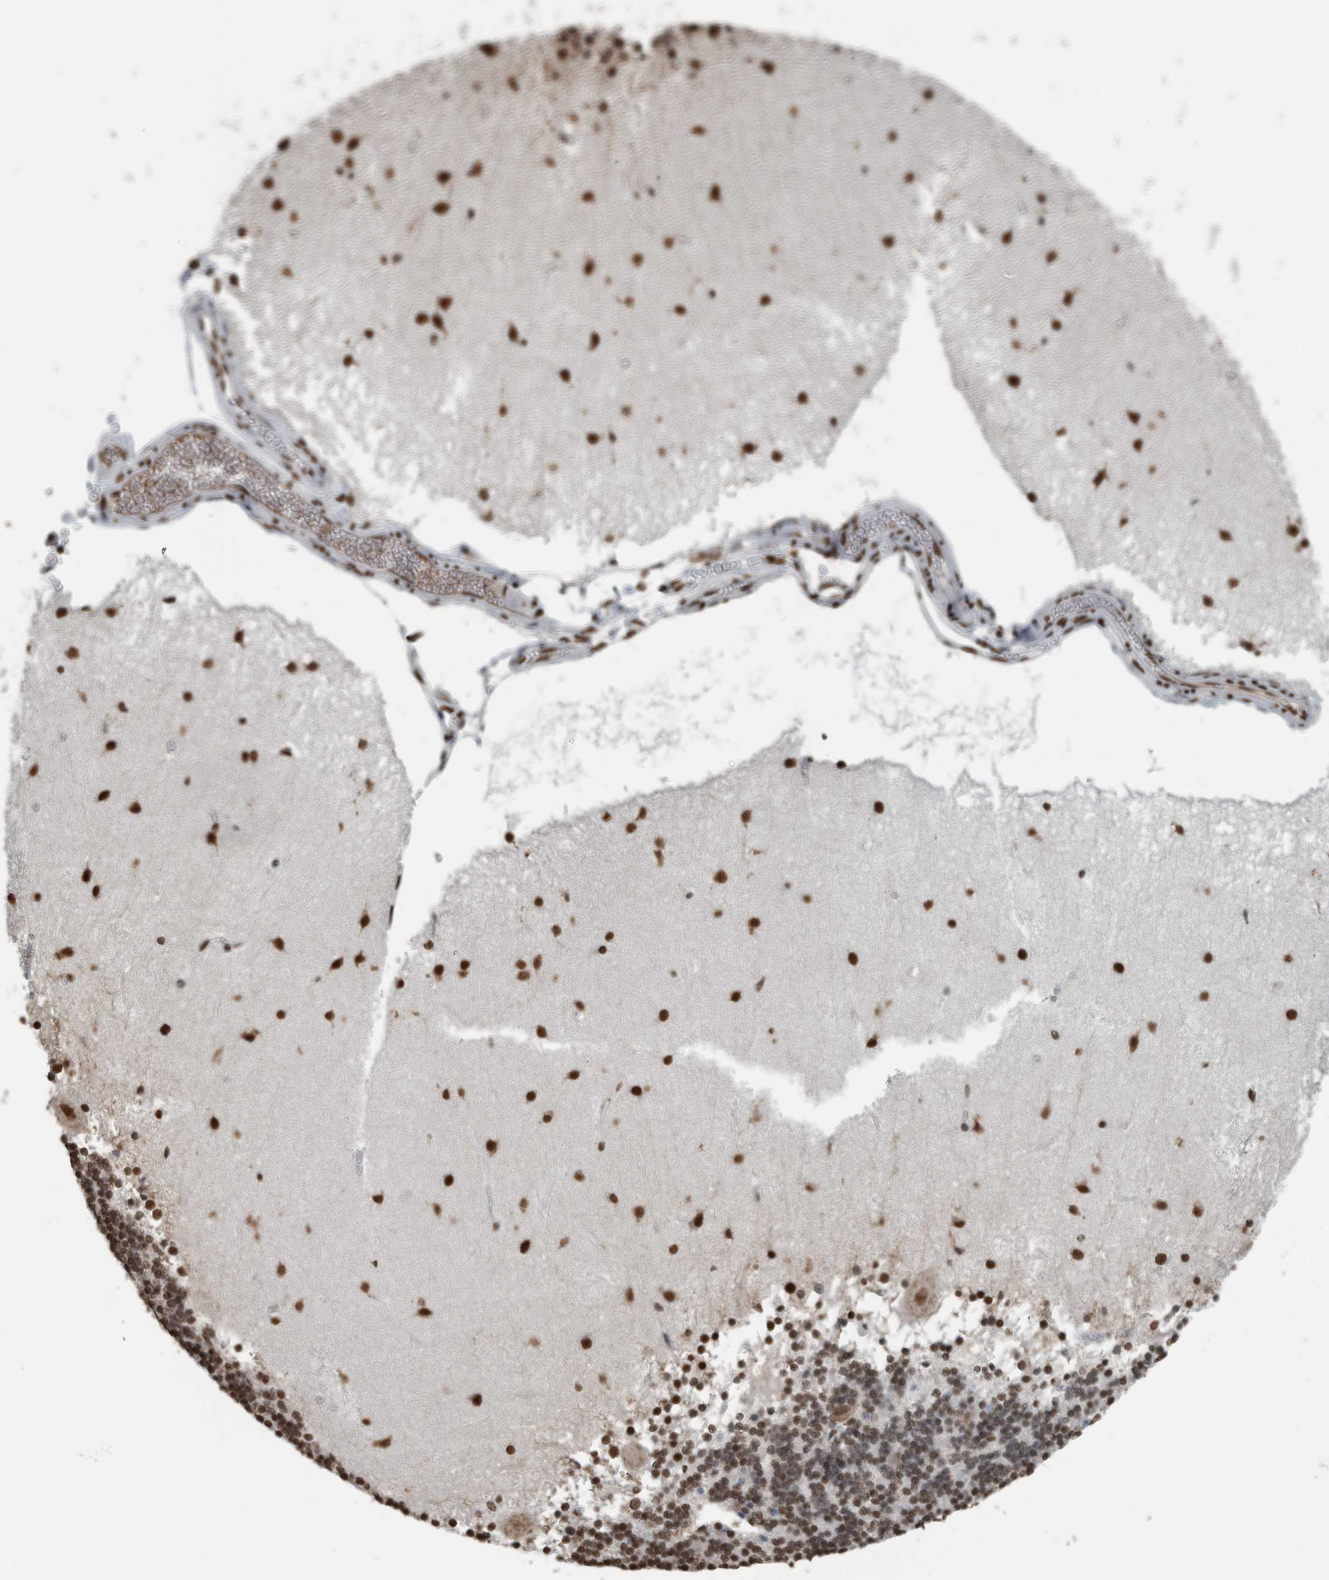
{"staining": {"intensity": "moderate", "quantity": ">75%", "location": "nuclear"}, "tissue": "cerebellum", "cell_type": "Cells in granular layer", "image_type": "normal", "snomed": [{"axis": "morphology", "description": "Normal tissue, NOS"}, {"axis": "topography", "description": "Cerebellum"}], "caption": "IHC of unremarkable cerebellum reveals medium levels of moderate nuclear positivity in approximately >75% of cells in granular layer.", "gene": "TGS1", "patient": {"sex": "female", "age": 54}}